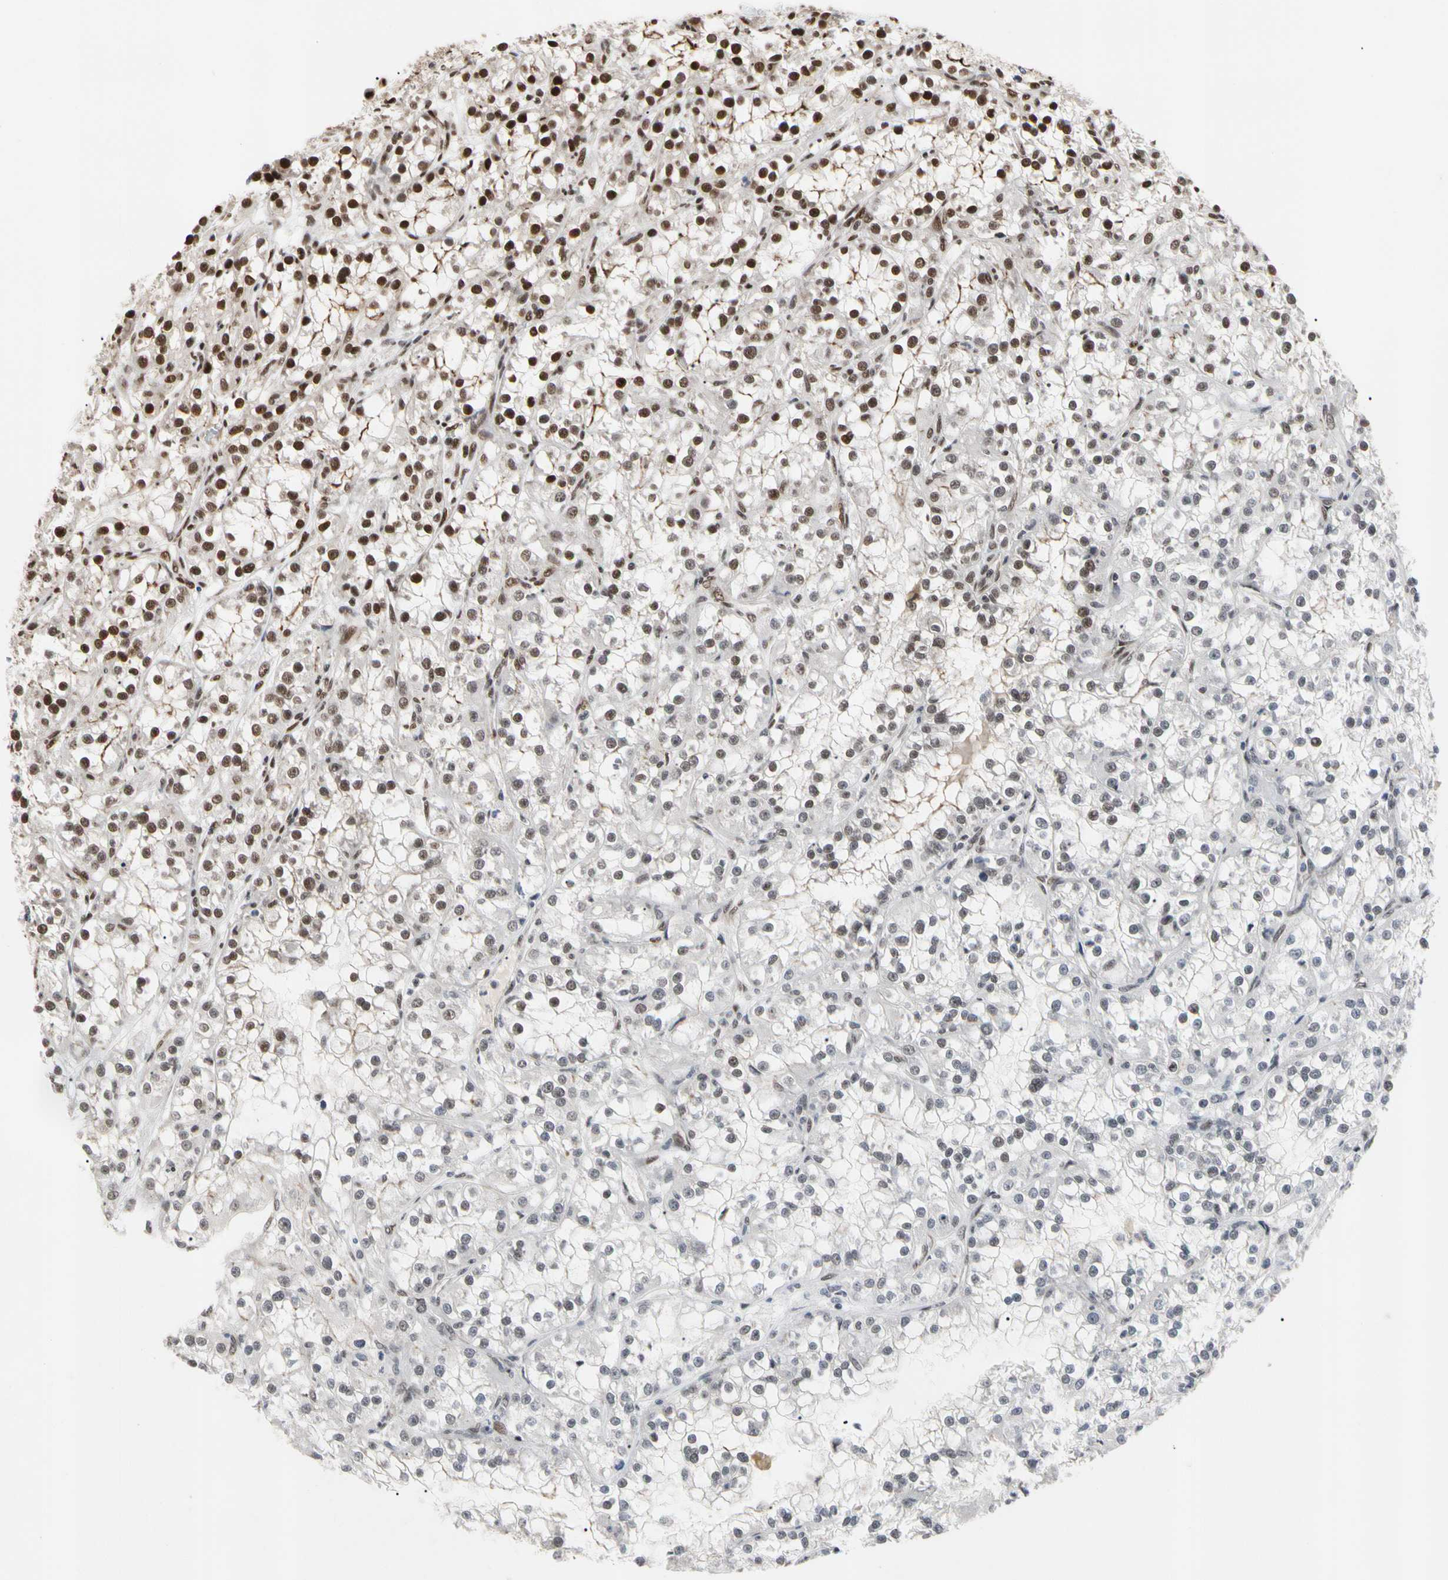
{"staining": {"intensity": "strong", "quantity": "<25%", "location": "nuclear"}, "tissue": "renal cancer", "cell_type": "Tumor cells", "image_type": "cancer", "snomed": [{"axis": "morphology", "description": "Adenocarcinoma, NOS"}, {"axis": "topography", "description": "Kidney"}], "caption": "Renal cancer (adenocarcinoma) tissue displays strong nuclear positivity in approximately <25% of tumor cells, visualized by immunohistochemistry.", "gene": "FAM98B", "patient": {"sex": "female", "age": 52}}